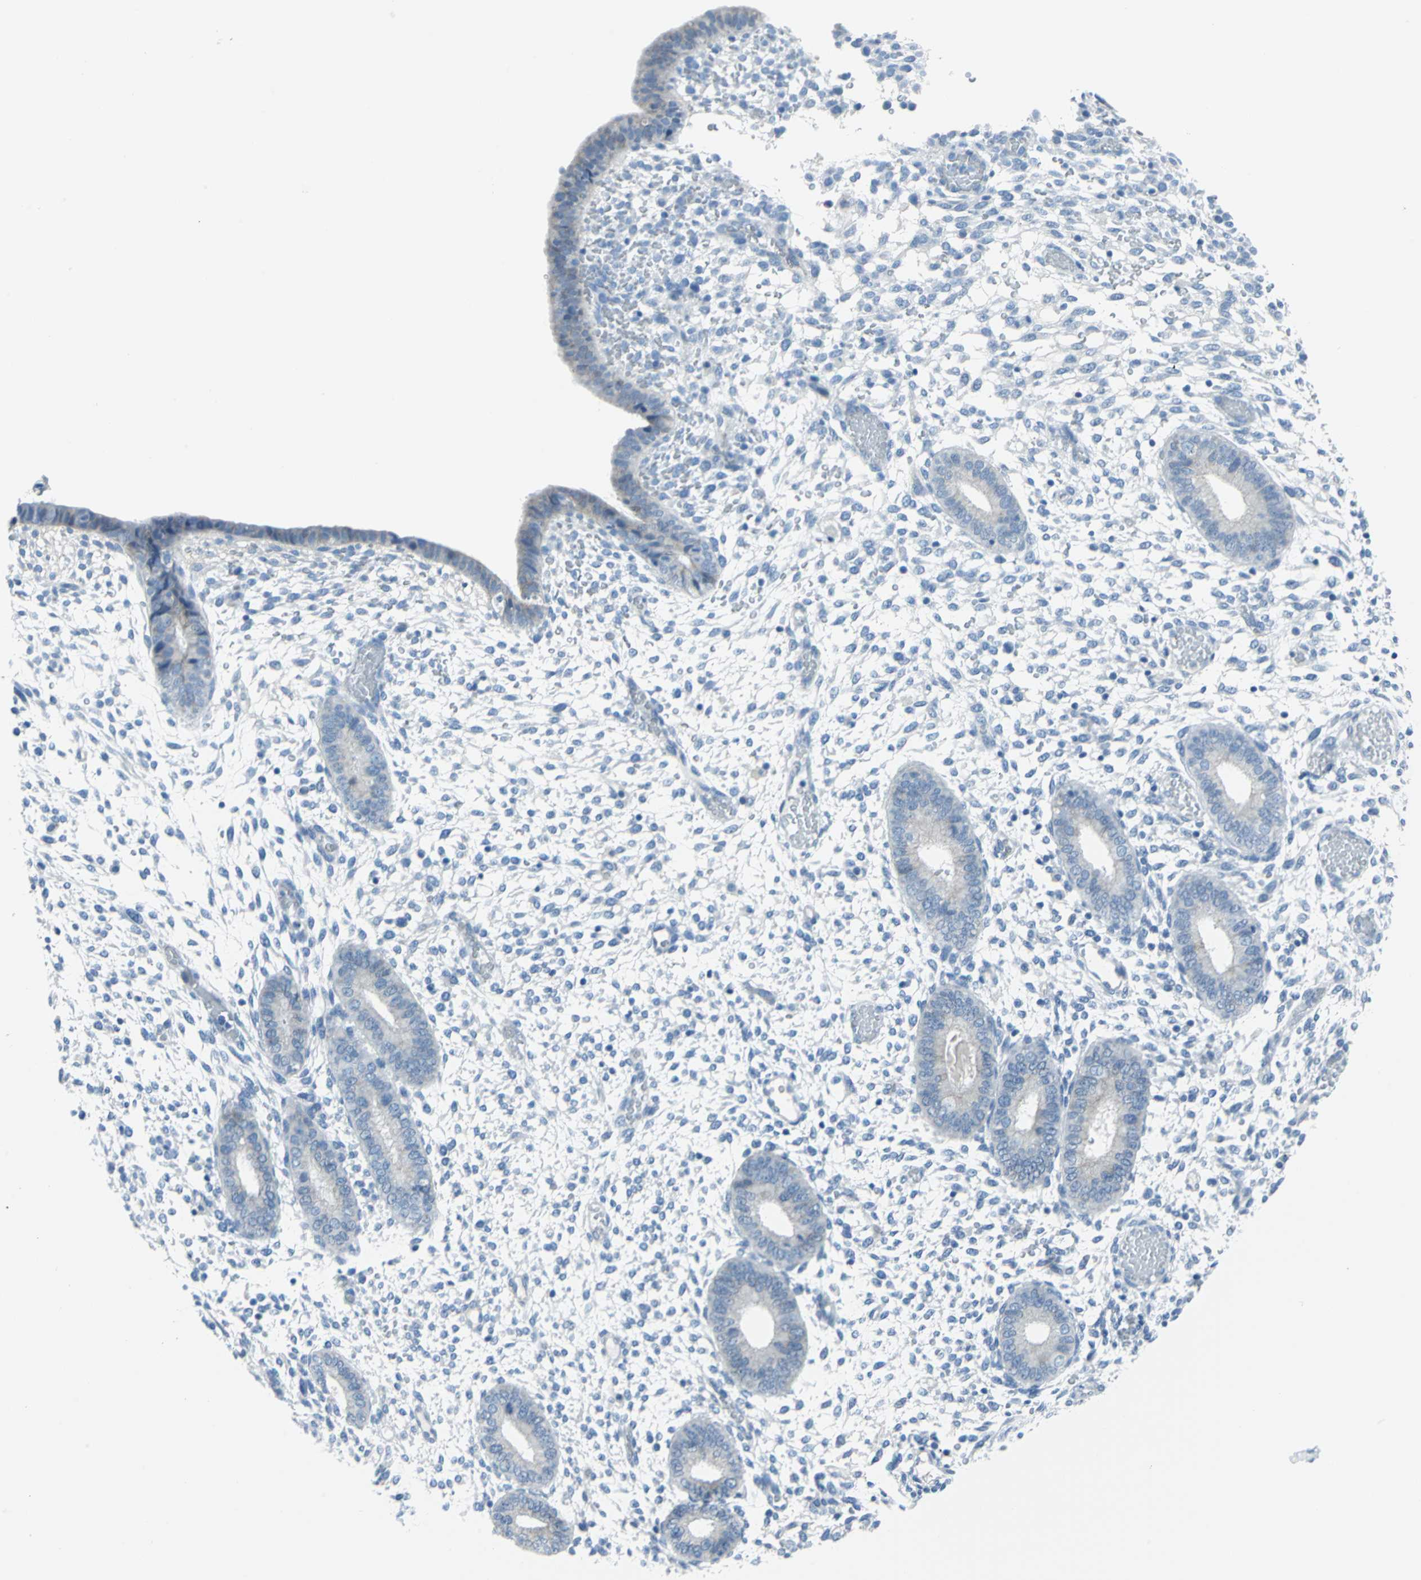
{"staining": {"intensity": "negative", "quantity": "none", "location": "none"}, "tissue": "endometrium", "cell_type": "Cells in endometrial stroma", "image_type": "normal", "snomed": [{"axis": "morphology", "description": "Normal tissue, NOS"}, {"axis": "topography", "description": "Endometrium"}], "caption": "High power microscopy histopathology image of an IHC histopathology image of benign endometrium, revealing no significant positivity in cells in endometrial stroma. (Stains: DAB IHC with hematoxylin counter stain, Microscopy: brightfield microscopy at high magnification).", "gene": "CYB5A", "patient": {"sex": "female", "age": 42}}